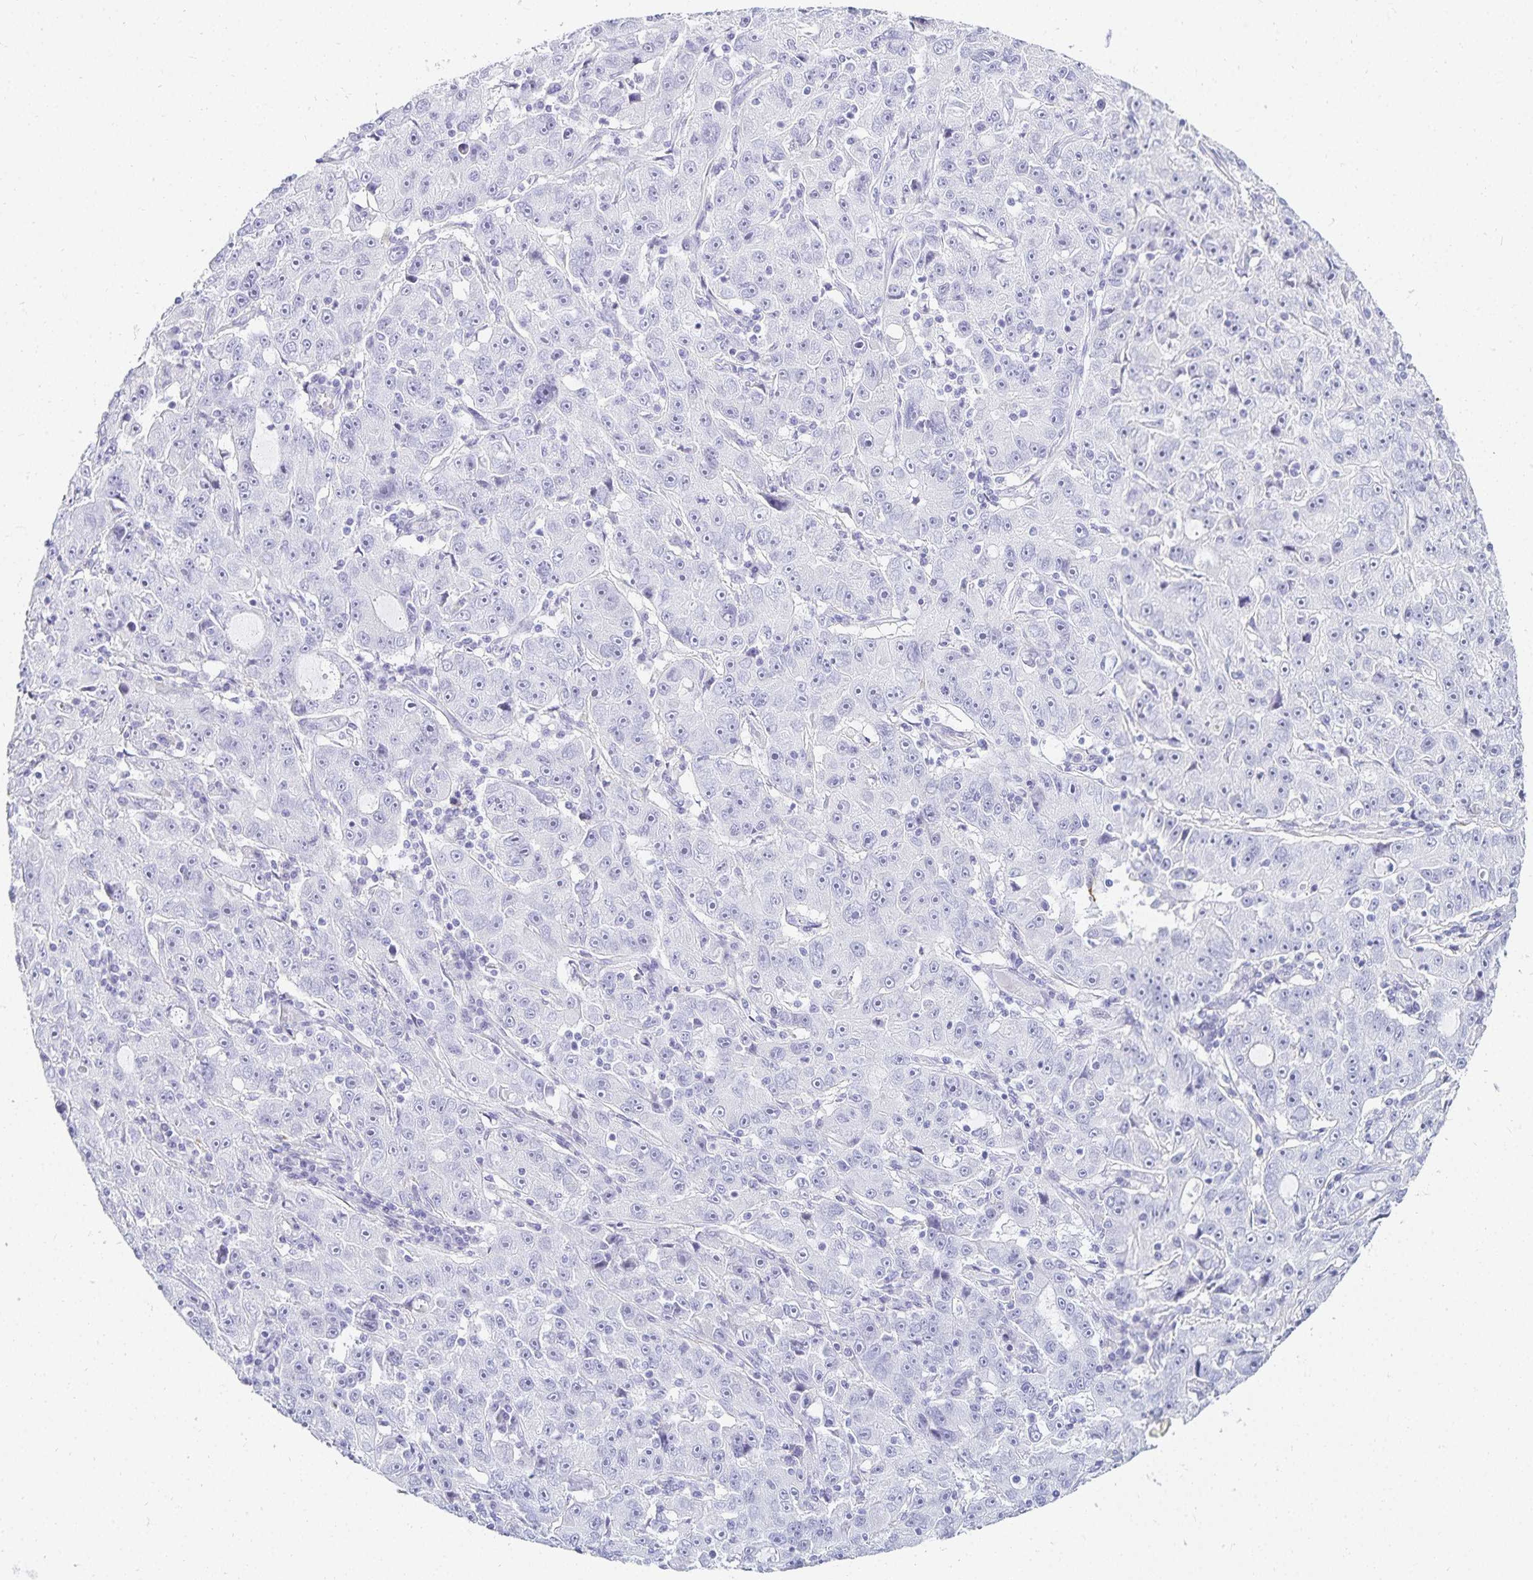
{"staining": {"intensity": "negative", "quantity": "none", "location": "none"}, "tissue": "lung cancer", "cell_type": "Tumor cells", "image_type": "cancer", "snomed": [{"axis": "morphology", "description": "Normal morphology"}, {"axis": "morphology", "description": "Adenocarcinoma, NOS"}, {"axis": "topography", "description": "Lymph node"}, {"axis": "topography", "description": "Lung"}], "caption": "Immunohistochemistry of lung cancer reveals no staining in tumor cells.", "gene": "GP2", "patient": {"sex": "female", "age": 57}}